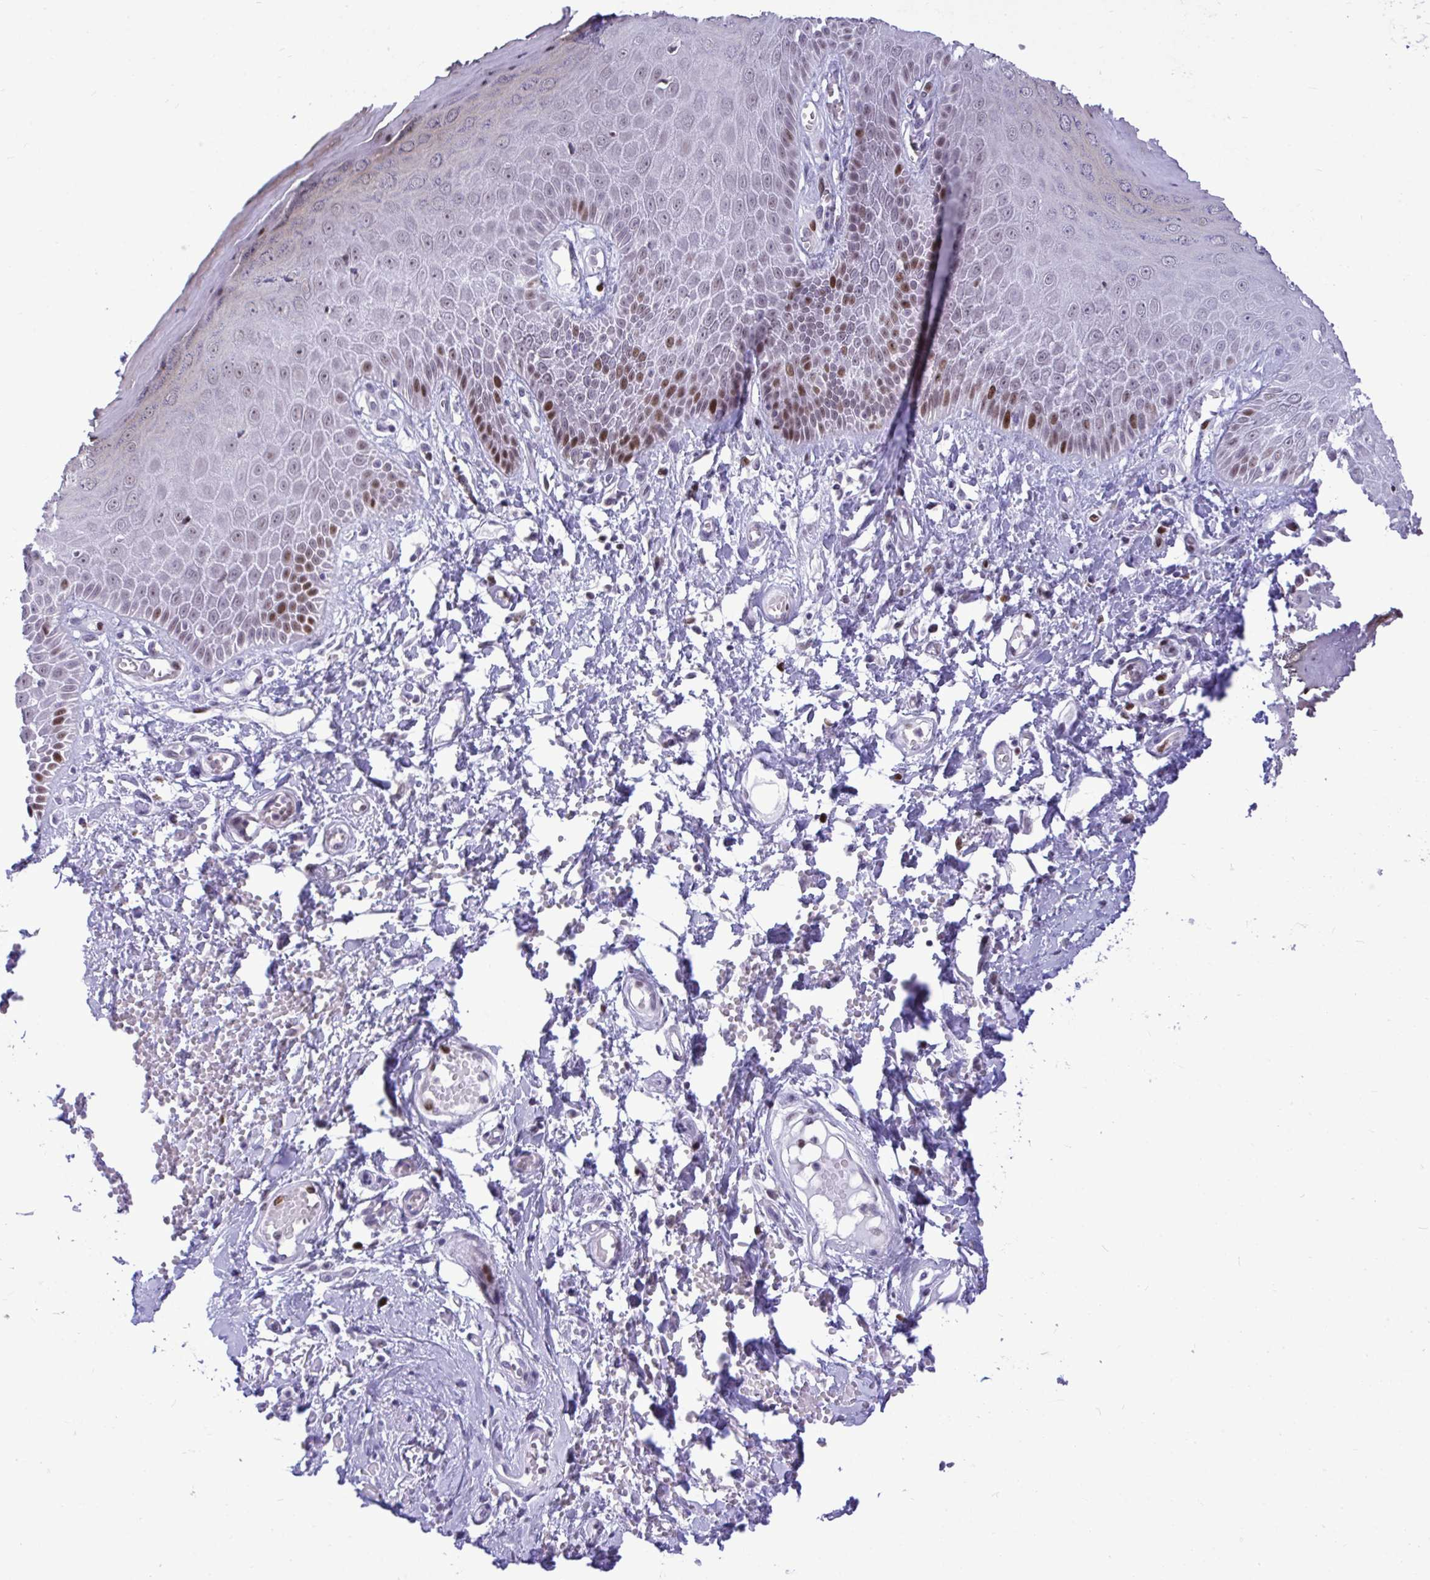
{"staining": {"intensity": "strong", "quantity": "25%-75%", "location": "nuclear"}, "tissue": "skin", "cell_type": "Epidermal cells", "image_type": "normal", "snomed": [{"axis": "morphology", "description": "Normal tissue, NOS"}, {"axis": "topography", "description": "Anal"}, {"axis": "topography", "description": "Peripheral nerve tissue"}], "caption": "This image exhibits immunohistochemistry (IHC) staining of normal human skin, with high strong nuclear staining in about 25%-75% of epidermal cells.", "gene": "C1QL2", "patient": {"sex": "male", "age": 78}}